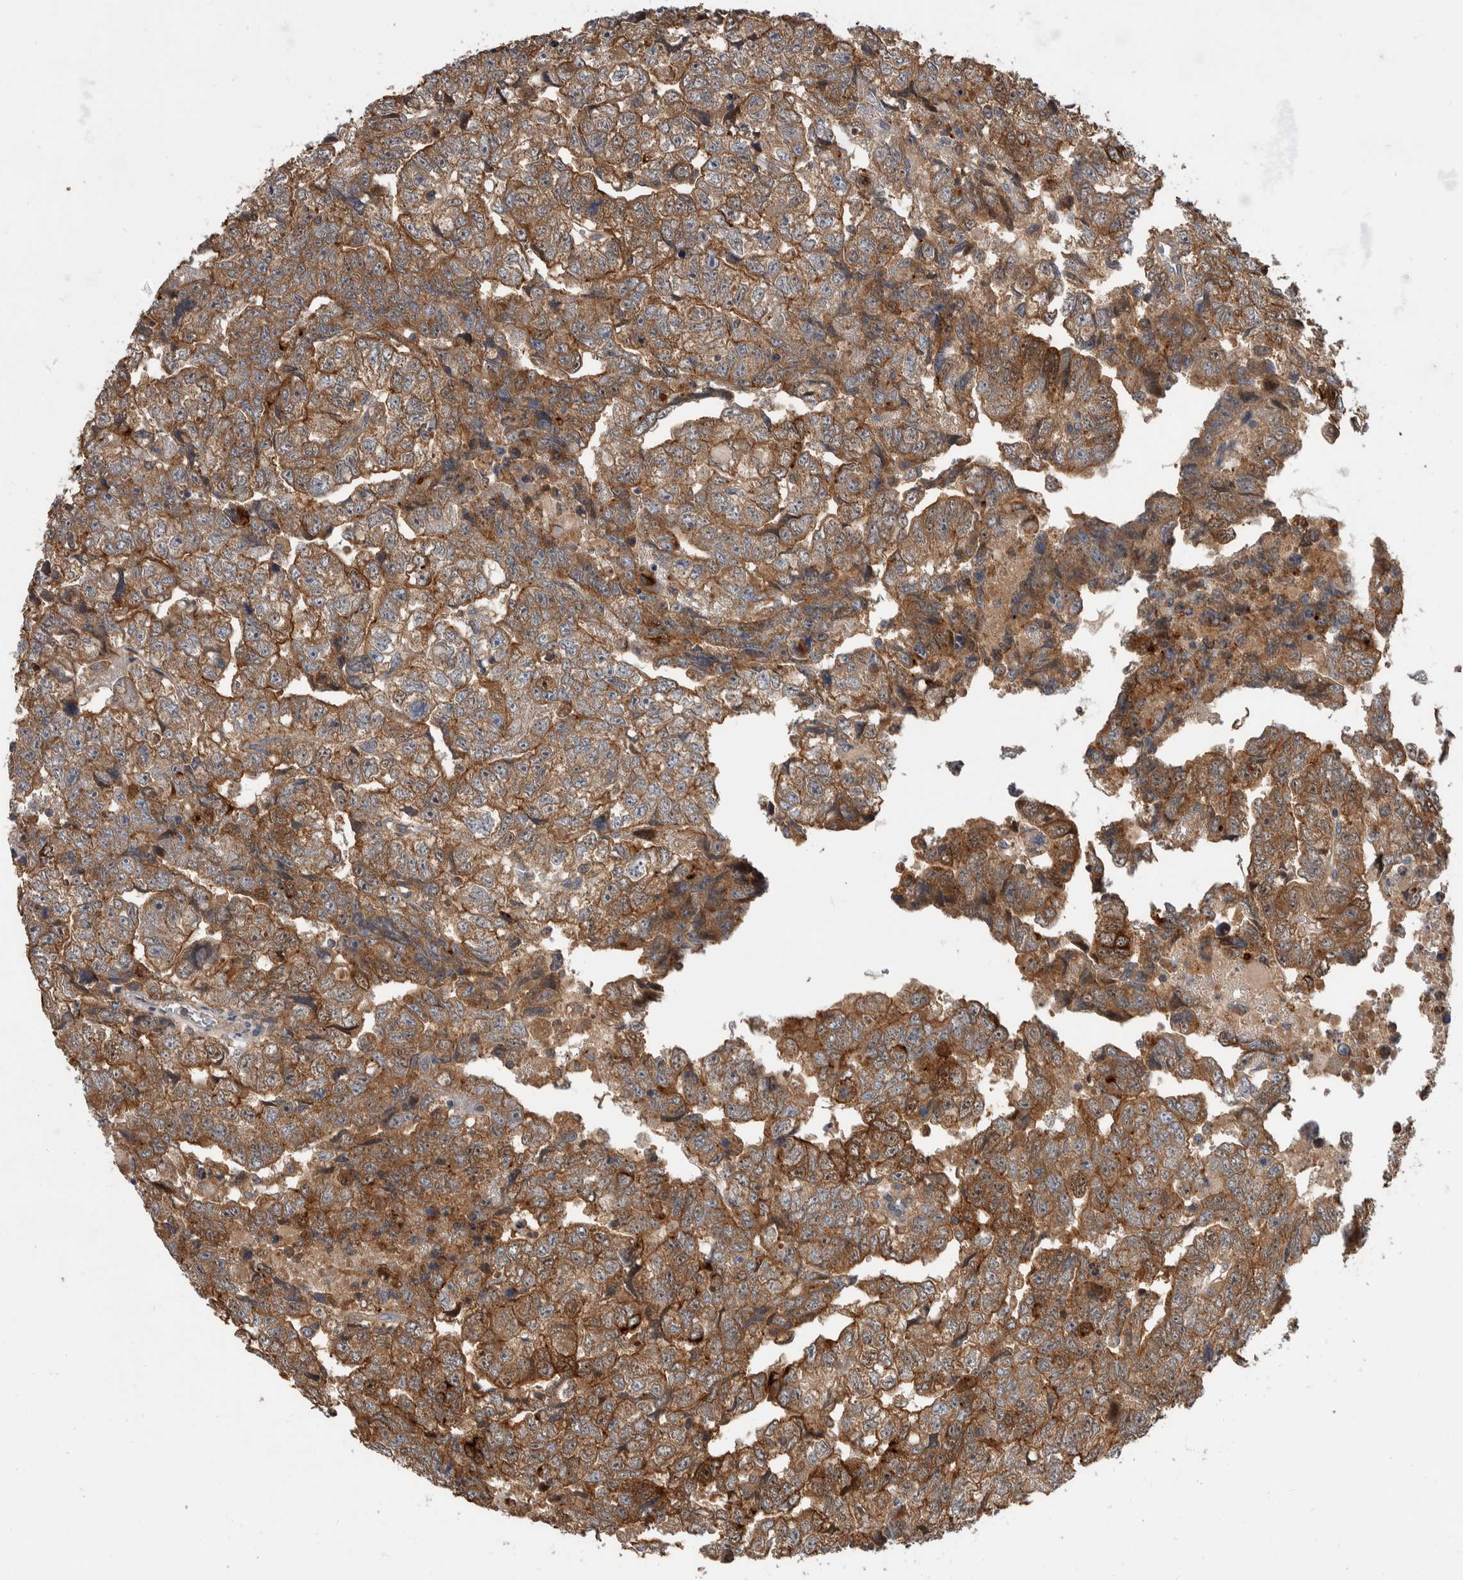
{"staining": {"intensity": "moderate", "quantity": ">75%", "location": "cytoplasmic/membranous"}, "tissue": "testis cancer", "cell_type": "Tumor cells", "image_type": "cancer", "snomed": [{"axis": "morphology", "description": "Carcinoma, Embryonal, NOS"}, {"axis": "topography", "description": "Testis"}], "caption": "Embryonal carcinoma (testis) stained with immunohistochemistry exhibits moderate cytoplasmic/membranous staining in about >75% of tumor cells.", "gene": "SDCBP", "patient": {"sex": "male", "age": 36}}